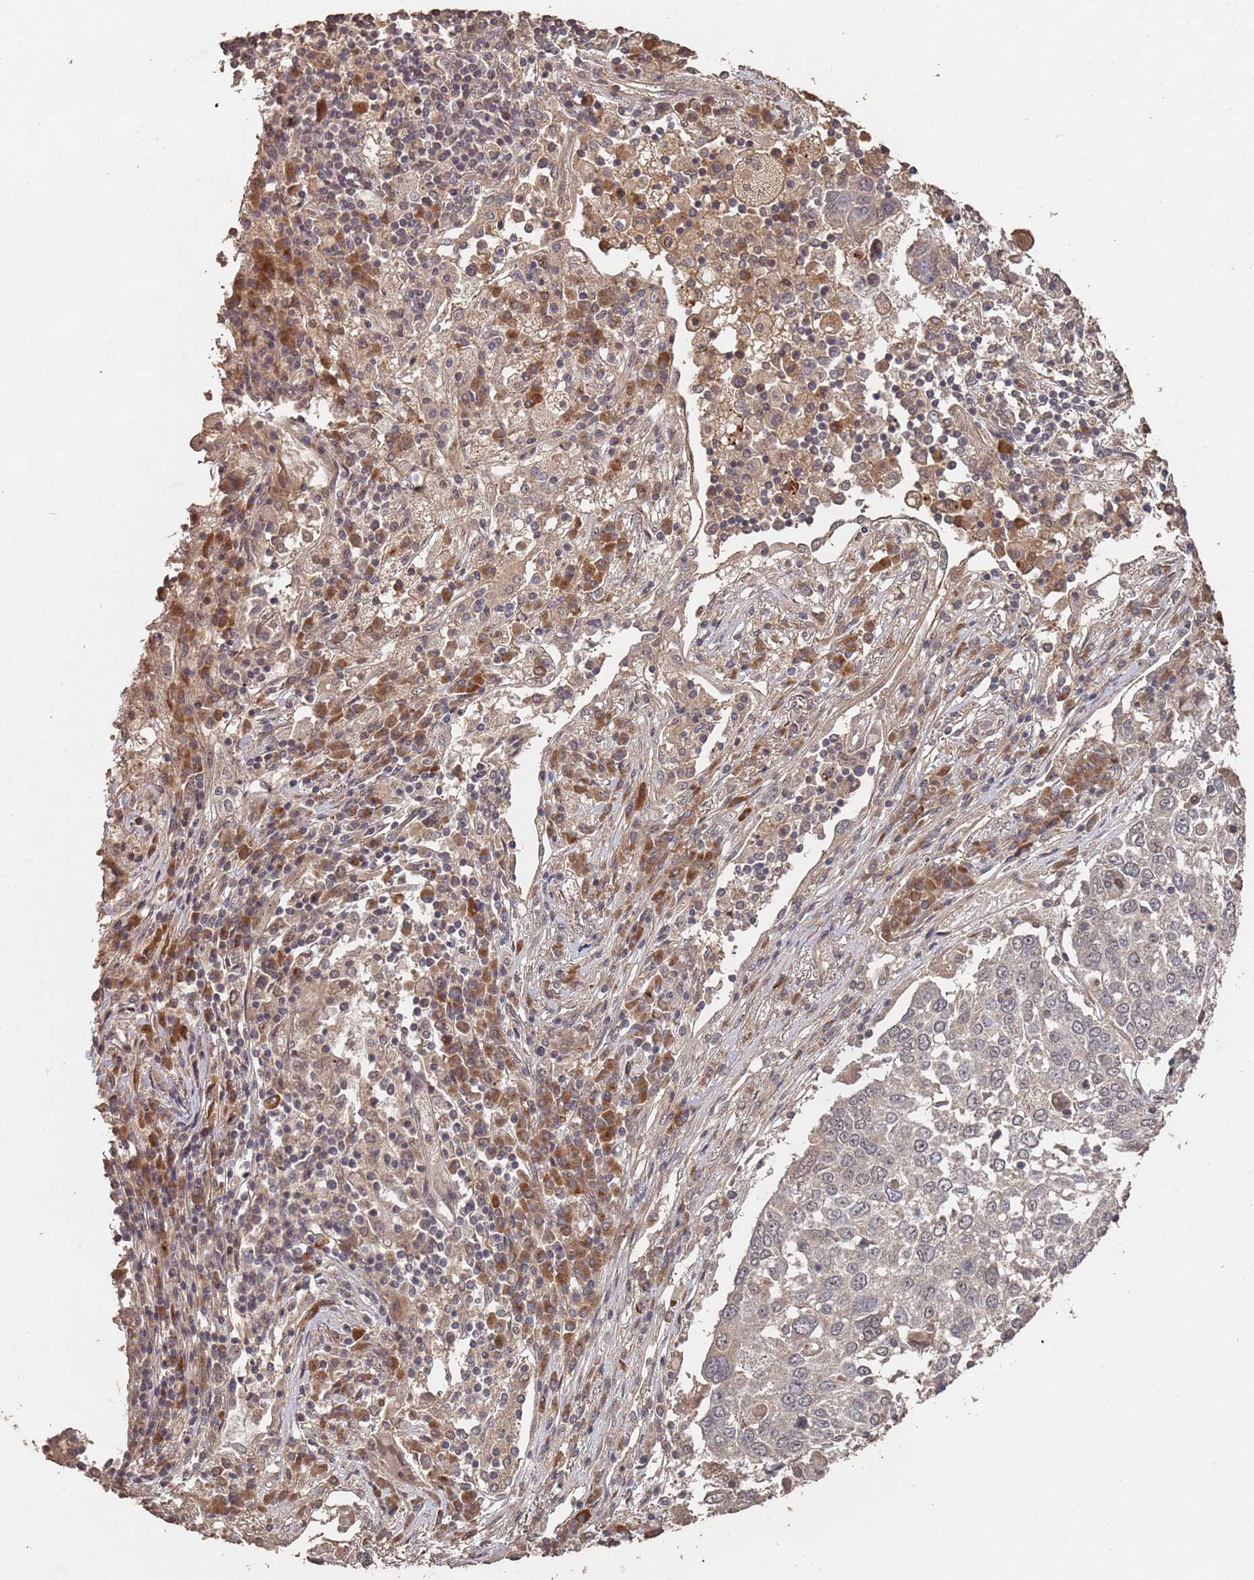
{"staining": {"intensity": "negative", "quantity": "none", "location": "none"}, "tissue": "lung cancer", "cell_type": "Tumor cells", "image_type": "cancer", "snomed": [{"axis": "morphology", "description": "Squamous cell carcinoma, NOS"}, {"axis": "topography", "description": "Lung"}], "caption": "Human lung squamous cell carcinoma stained for a protein using immunohistochemistry (IHC) displays no staining in tumor cells.", "gene": "FRAT1", "patient": {"sex": "male", "age": 65}}